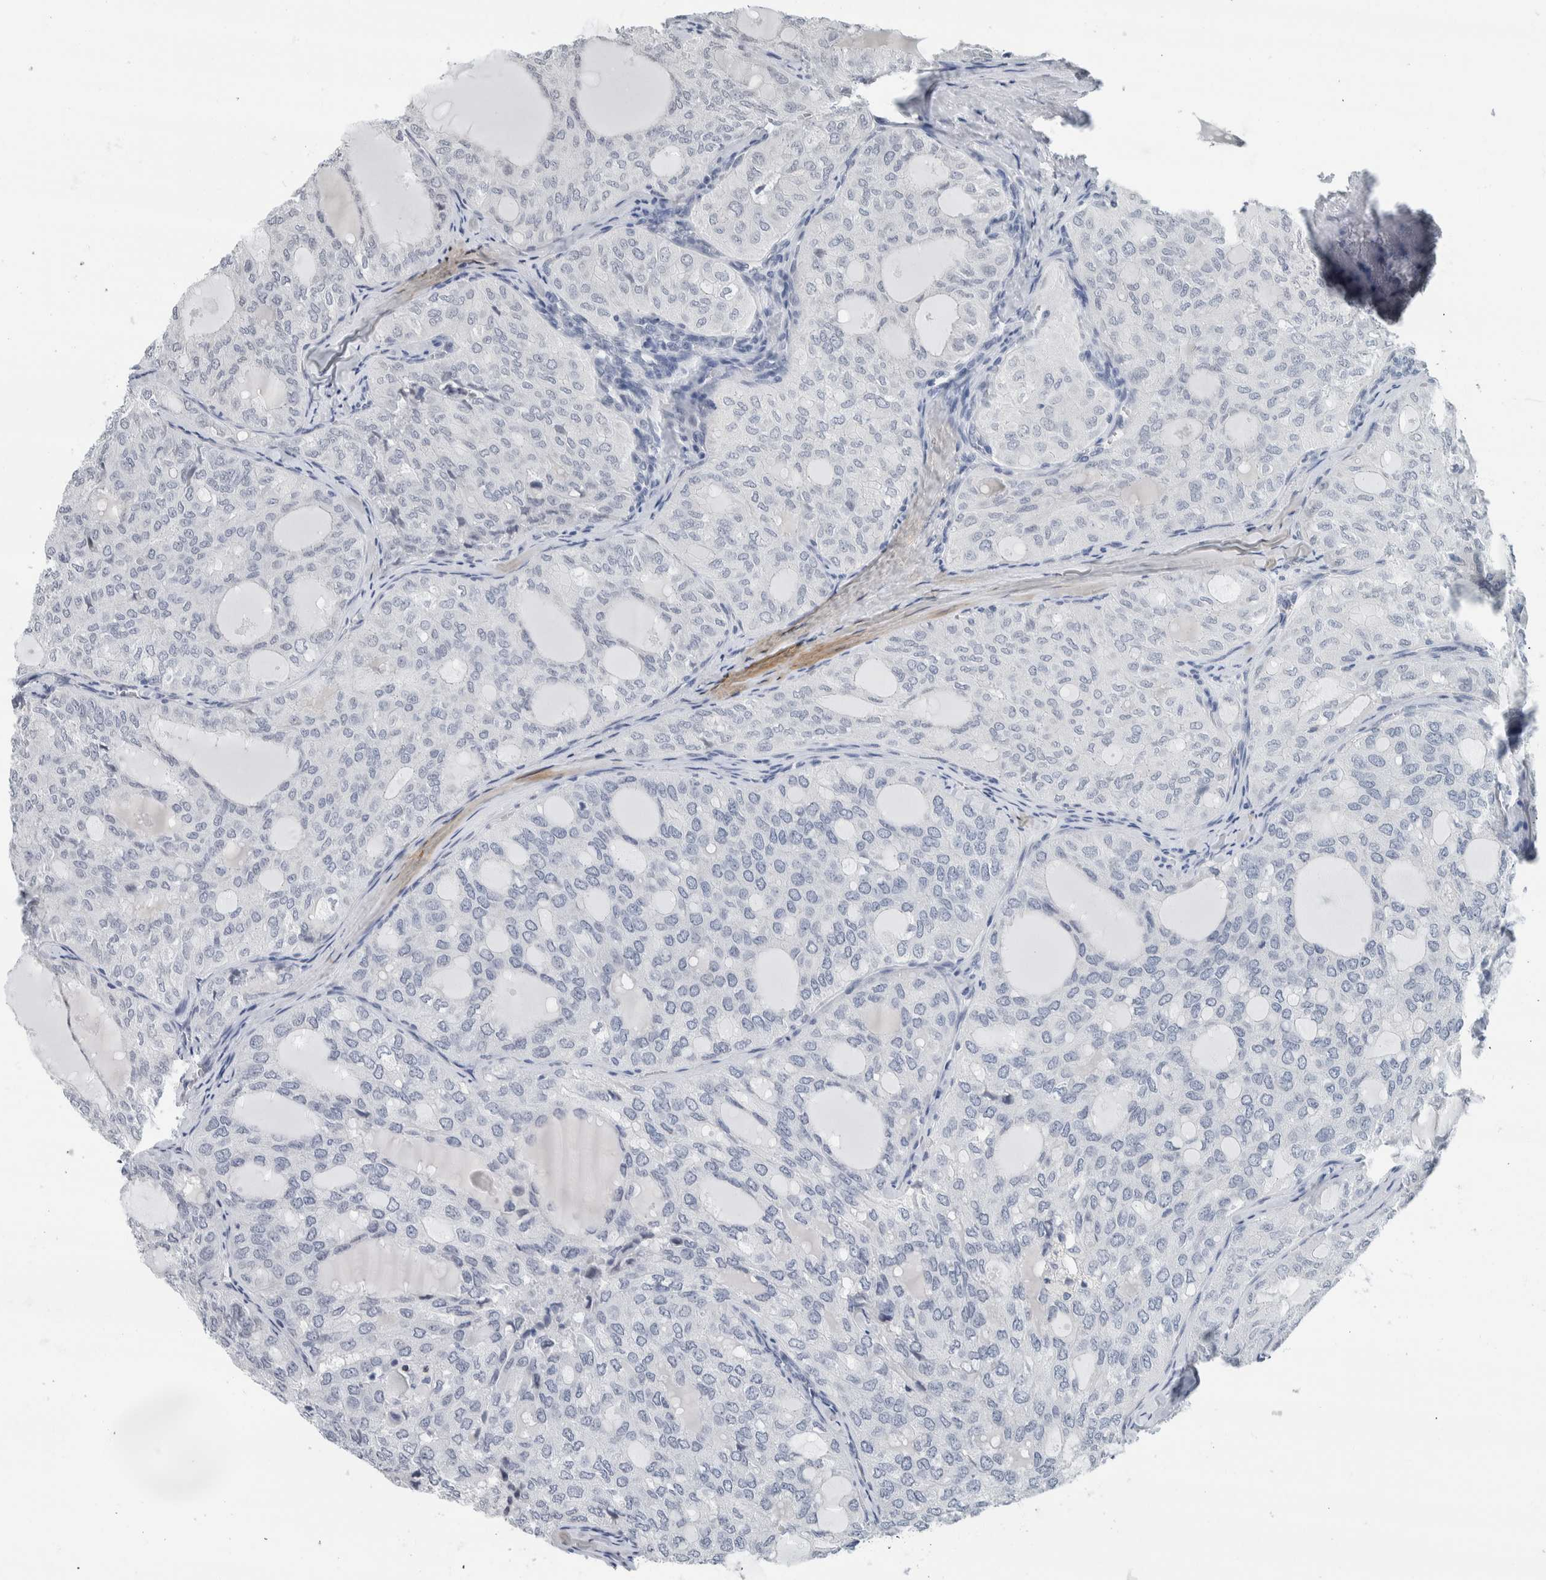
{"staining": {"intensity": "negative", "quantity": "none", "location": "none"}, "tissue": "thyroid cancer", "cell_type": "Tumor cells", "image_type": "cancer", "snomed": [{"axis": "morphology", "description": "Follicular adenoma carcinoma, NOS"}, {"axis": "topography", "description": "Thyroid gland"}], "caption": "A micrograph of thyroid follicular adenoma carcinoma stained for a protein shows no brown staining in tumor cells.", "gene": "NEFM", "patient": {"sex": "male", "age": 75}}